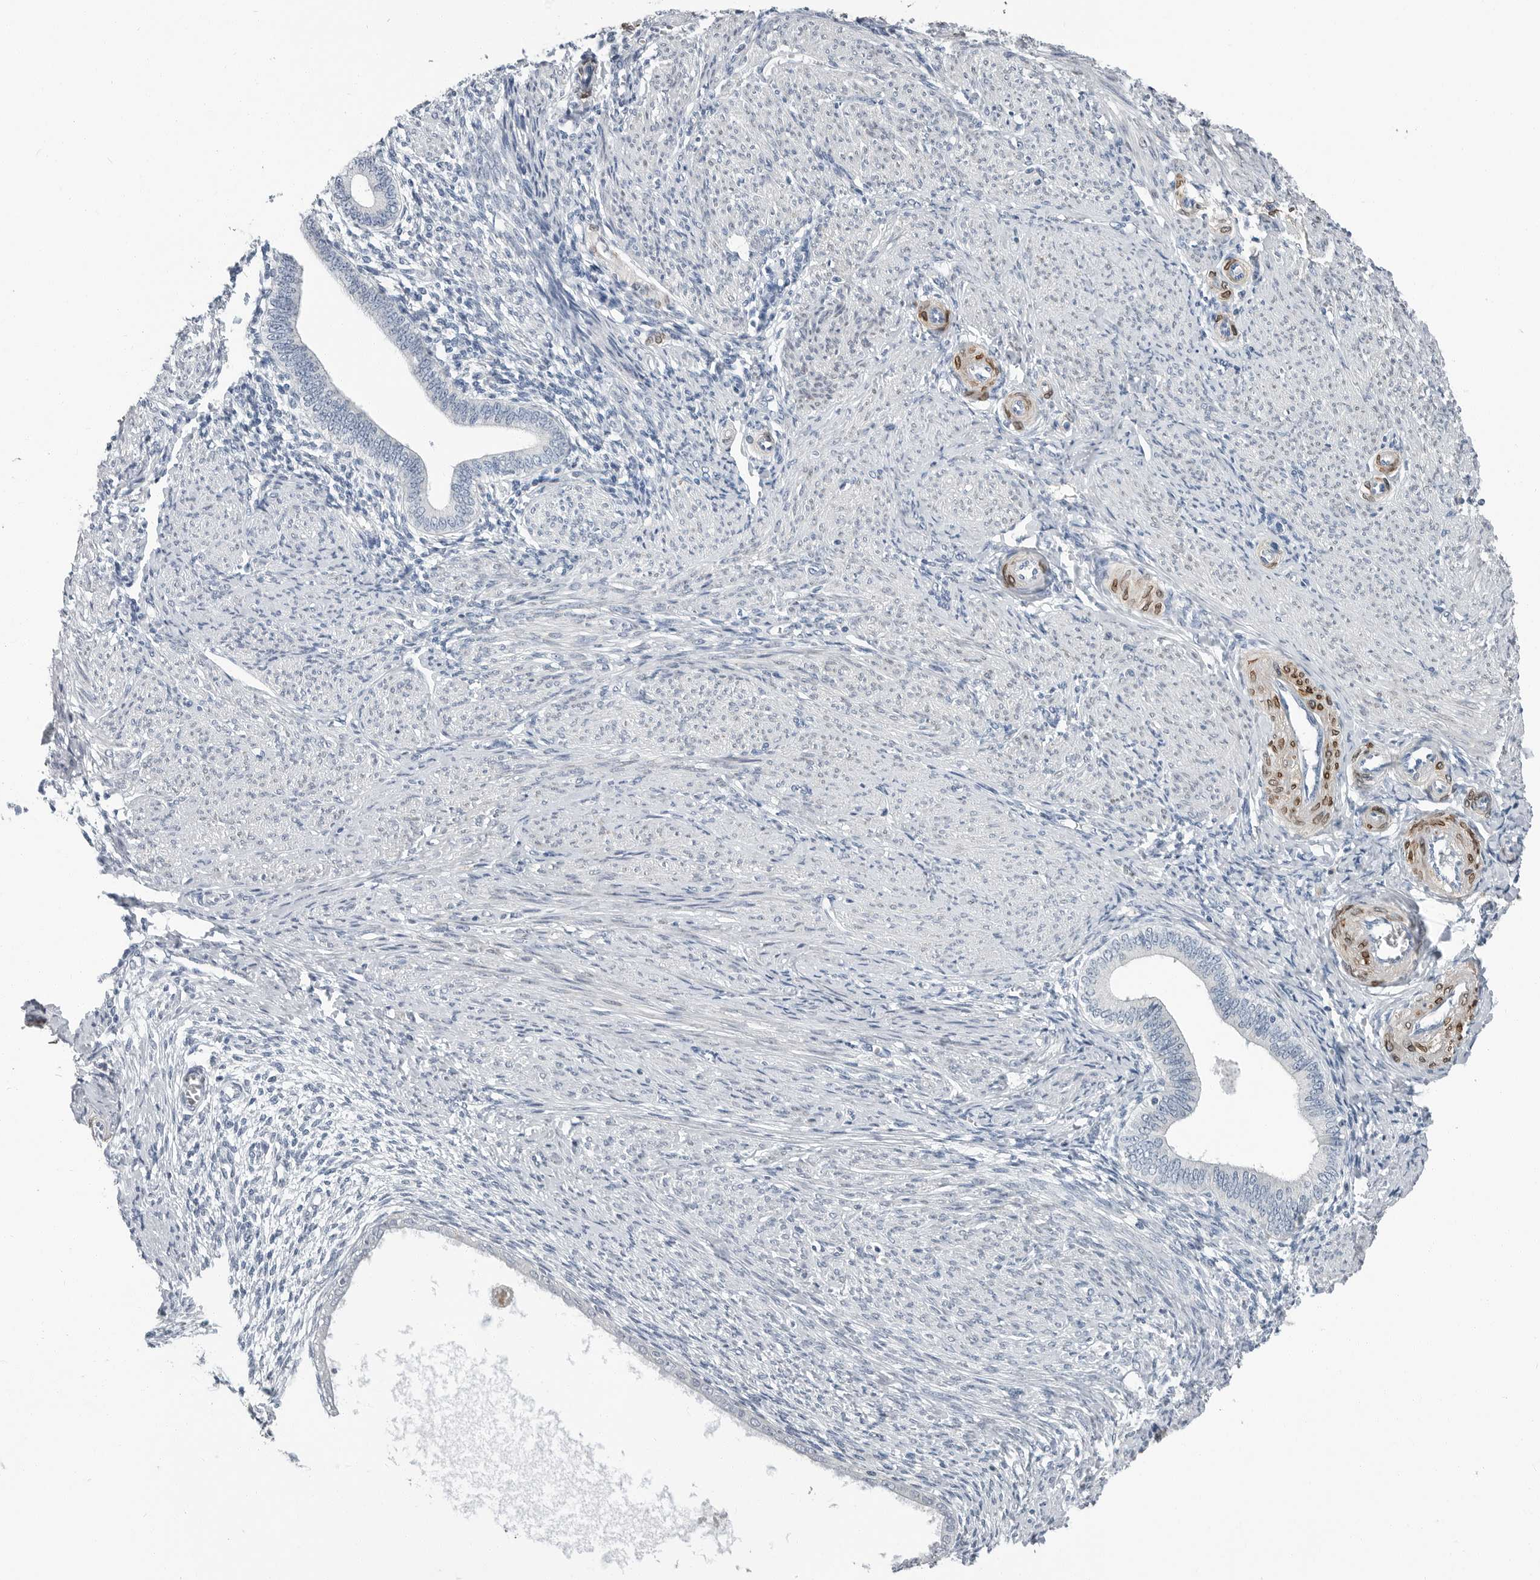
{"staining": {"intensity": "negative", "quantity": "none", "location": "none"}, "tissue": "endometrium", "cell_type": "Cells in endometrial stroma", "image_type": "normal", "snomed": [{"axis": "morphology", "description": "Normal tissue, NOS"}, {"axis": "topography", "description": "Endometrium"}], "caption": "The histopathology image displays no significant expression in cells in endometrial stroma of endometrium. Nuclei are stained in blue.", "gene": "PLN", "patient": {"sex": "female", "age": 42}}